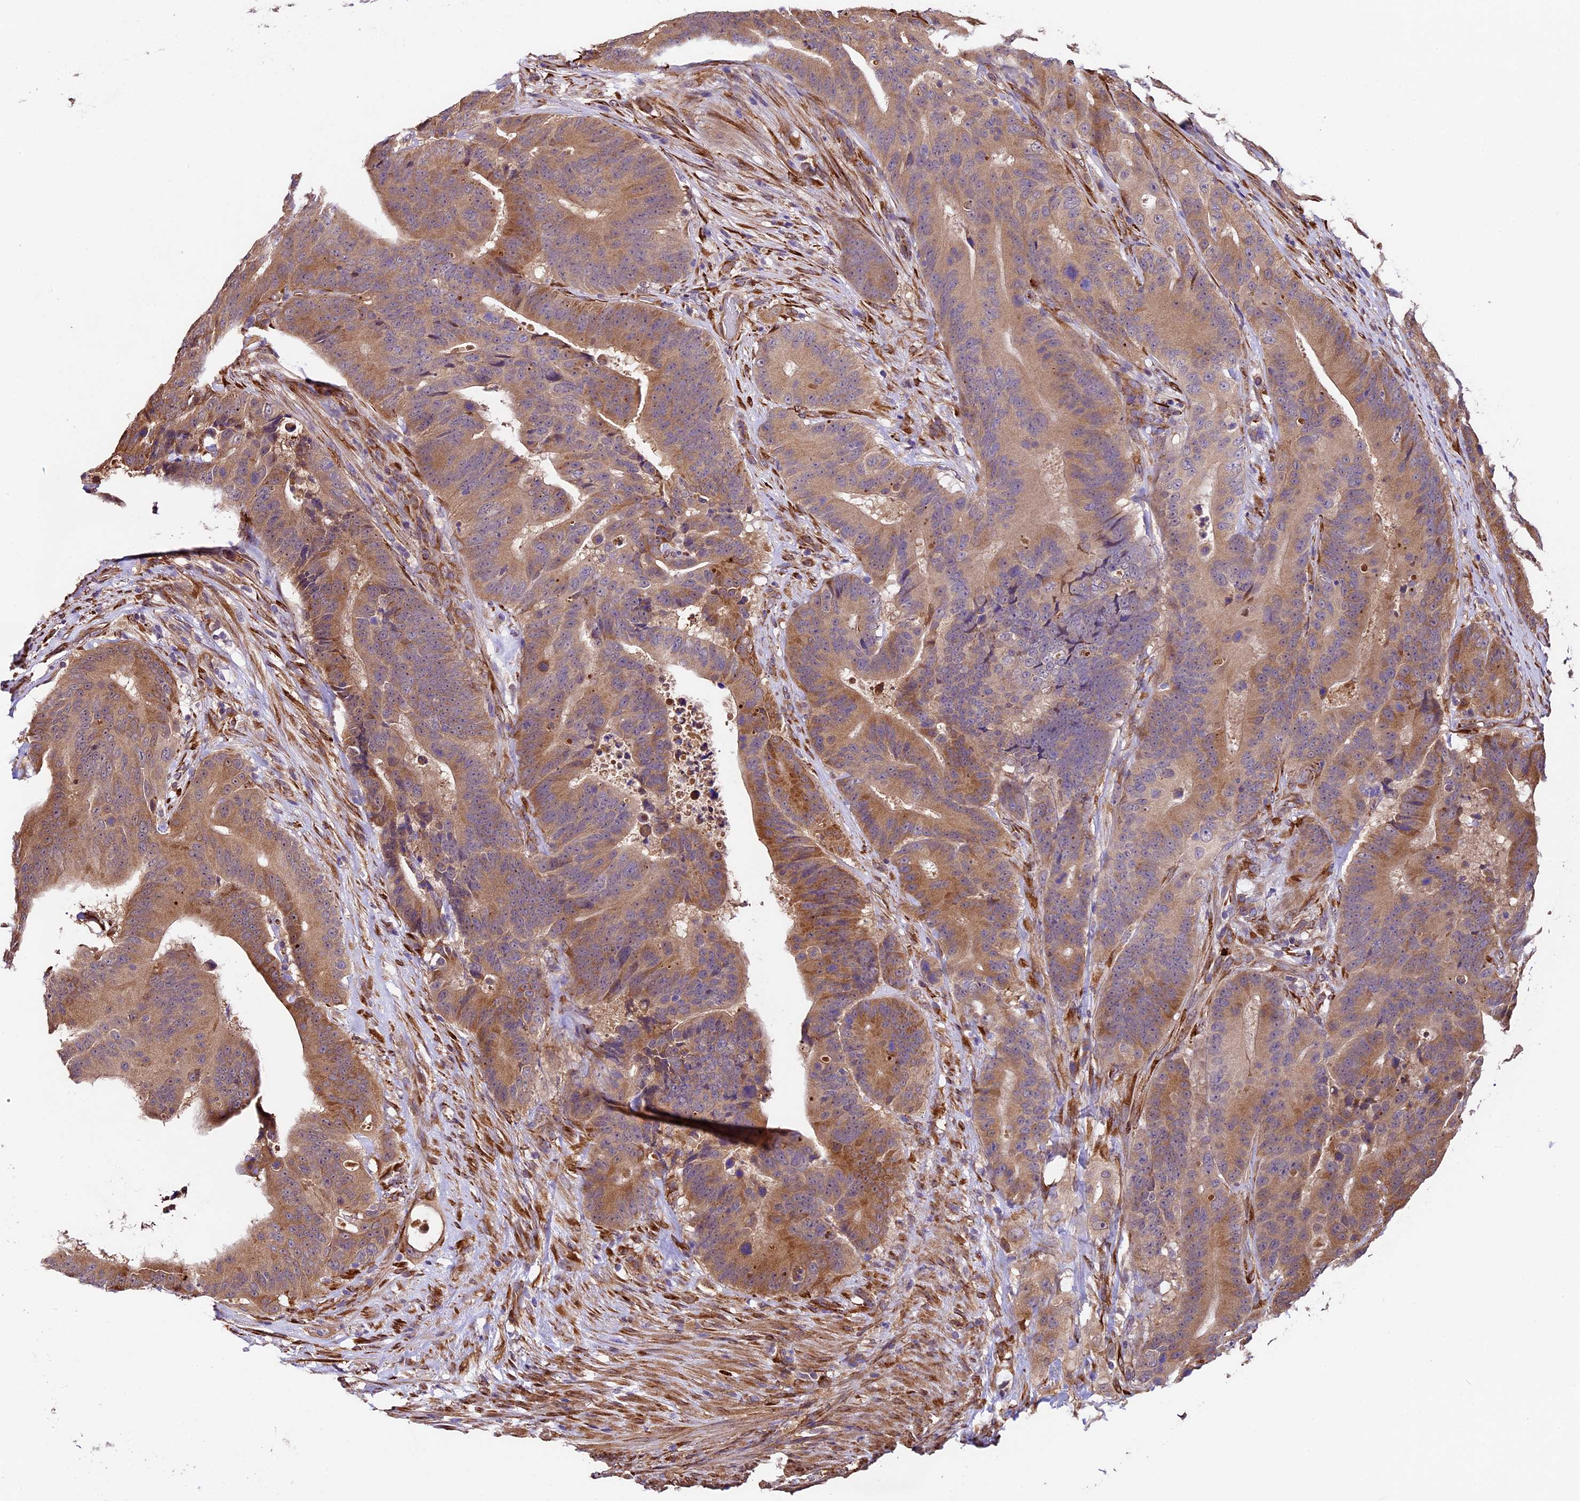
{"staining": {"intensity": "moderate", "quantity": ">75%", "location": "cytoplasmic/membranous"}, "tissue": "colorectal cancer", "cell_type": "Tumor cells", "image_type": "cancer", "snomed": [{"axis": "morphology", "description": "Adenocarcinoma, NOS"}, {"axis": "topography", "description": "Colon"}], "caption": "This is an image of IHC staining of colorectal cancer (adenocarcinoma), which shows moderate expression in the cytoplasmic/membranous of tumor cells.", "gene": "LSM7", "patient": {"sex": "male", "age": 83}}